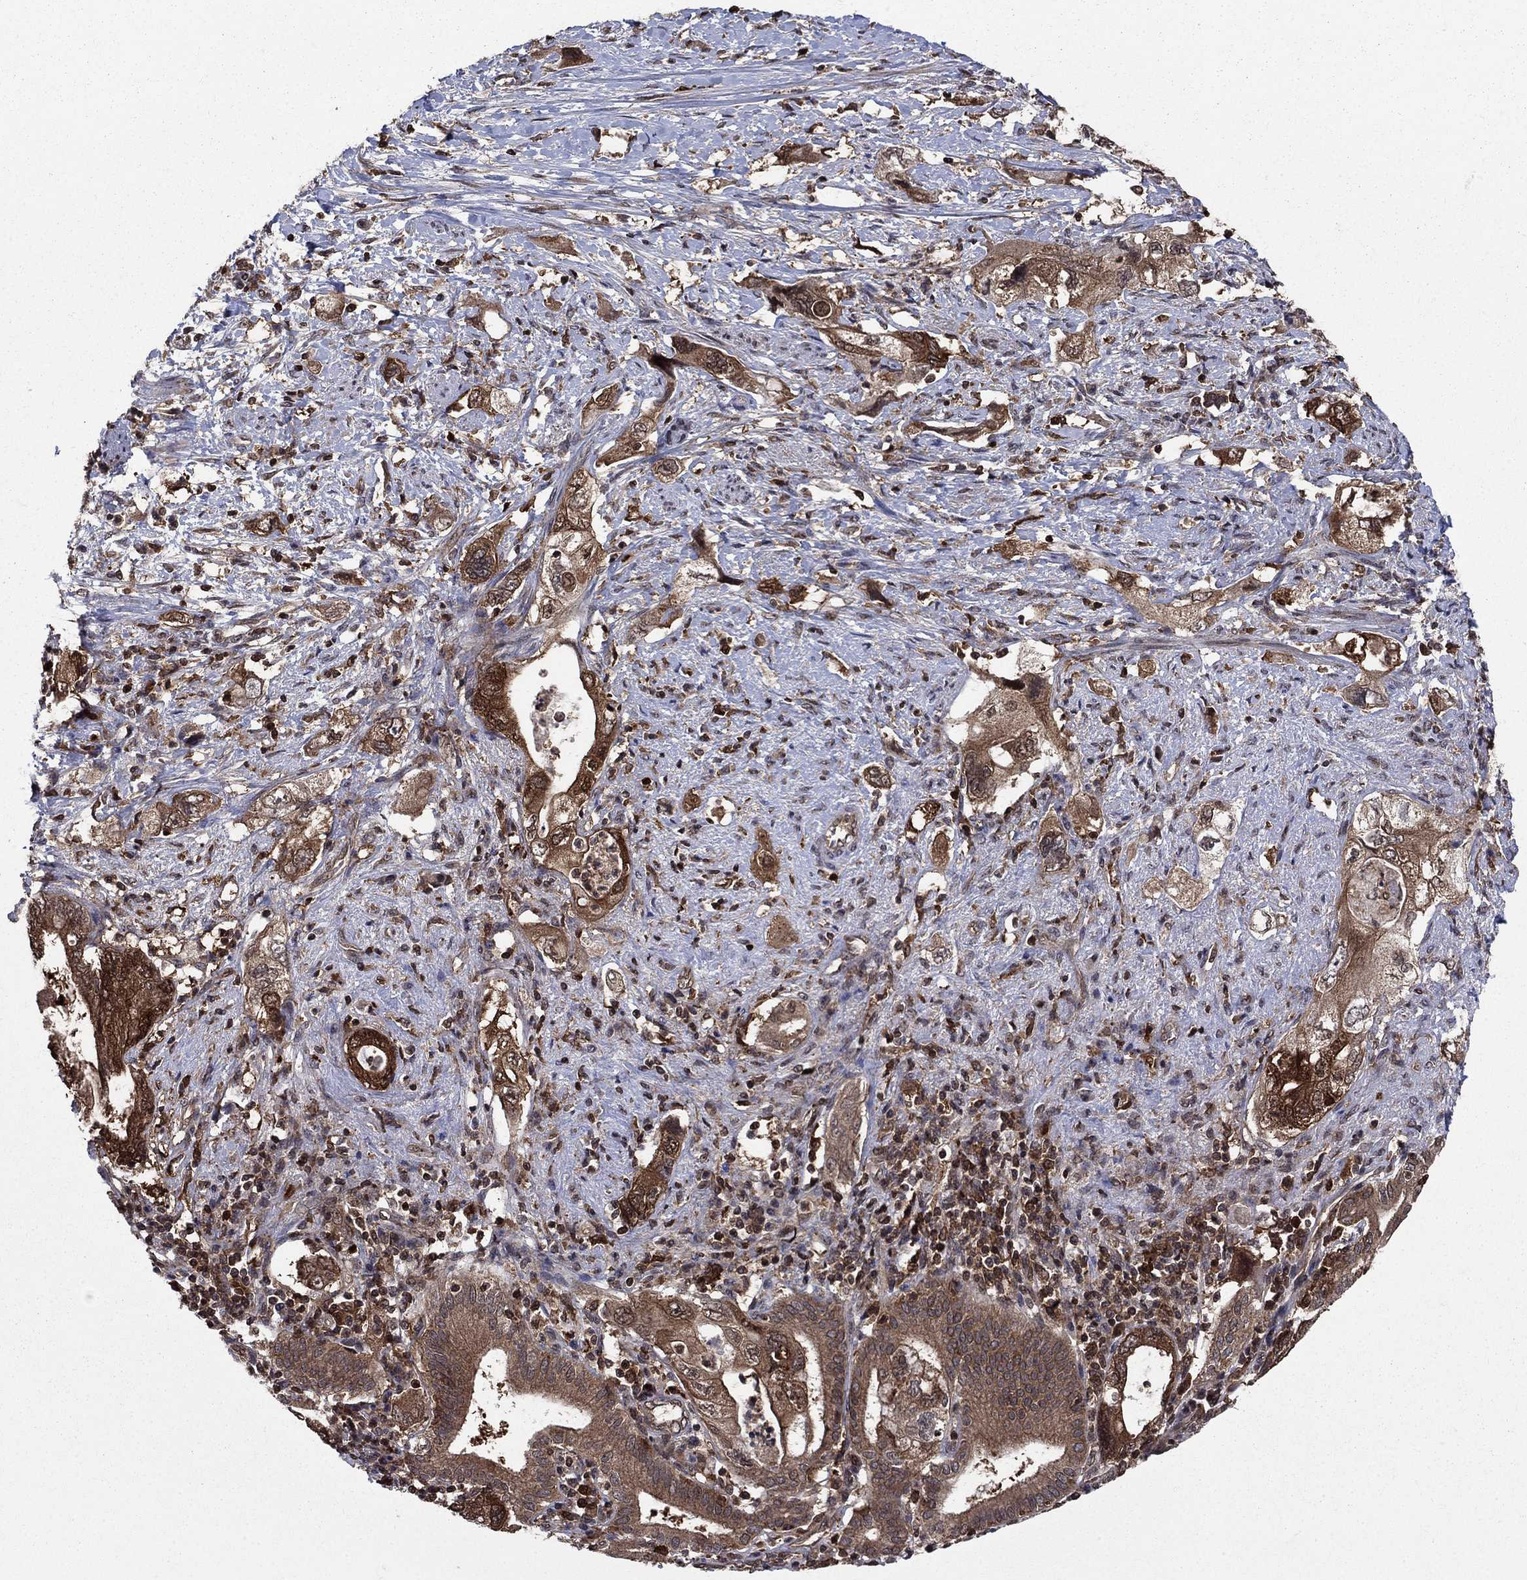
{"staining": {"intensity": "strong", "quantity": ">75%", "location": "cytoplasmic/membranous"}, "tissue": "pancreatic cancer", "cell_type": "Tumor cells", "image_type": "cancer", "snomed": [{"axis": "morphology", "description": "Adenocarcinoma, NOS"}, {"axis": "topography", "description": "Pancreas"}], "caption": "Tumor cells reveal strong cytoplasmic/membranous positivity in about >75% of cells in adenocarcinoma (pancreatic). The staining was performed using DAB (3,3'-diaminobenzidine), with brown indicating positive protein expression. Nuclei are stained blue with hematoxylin.", "gene": "CACYBP", "patient": {"sex": "female", "age": 73}}